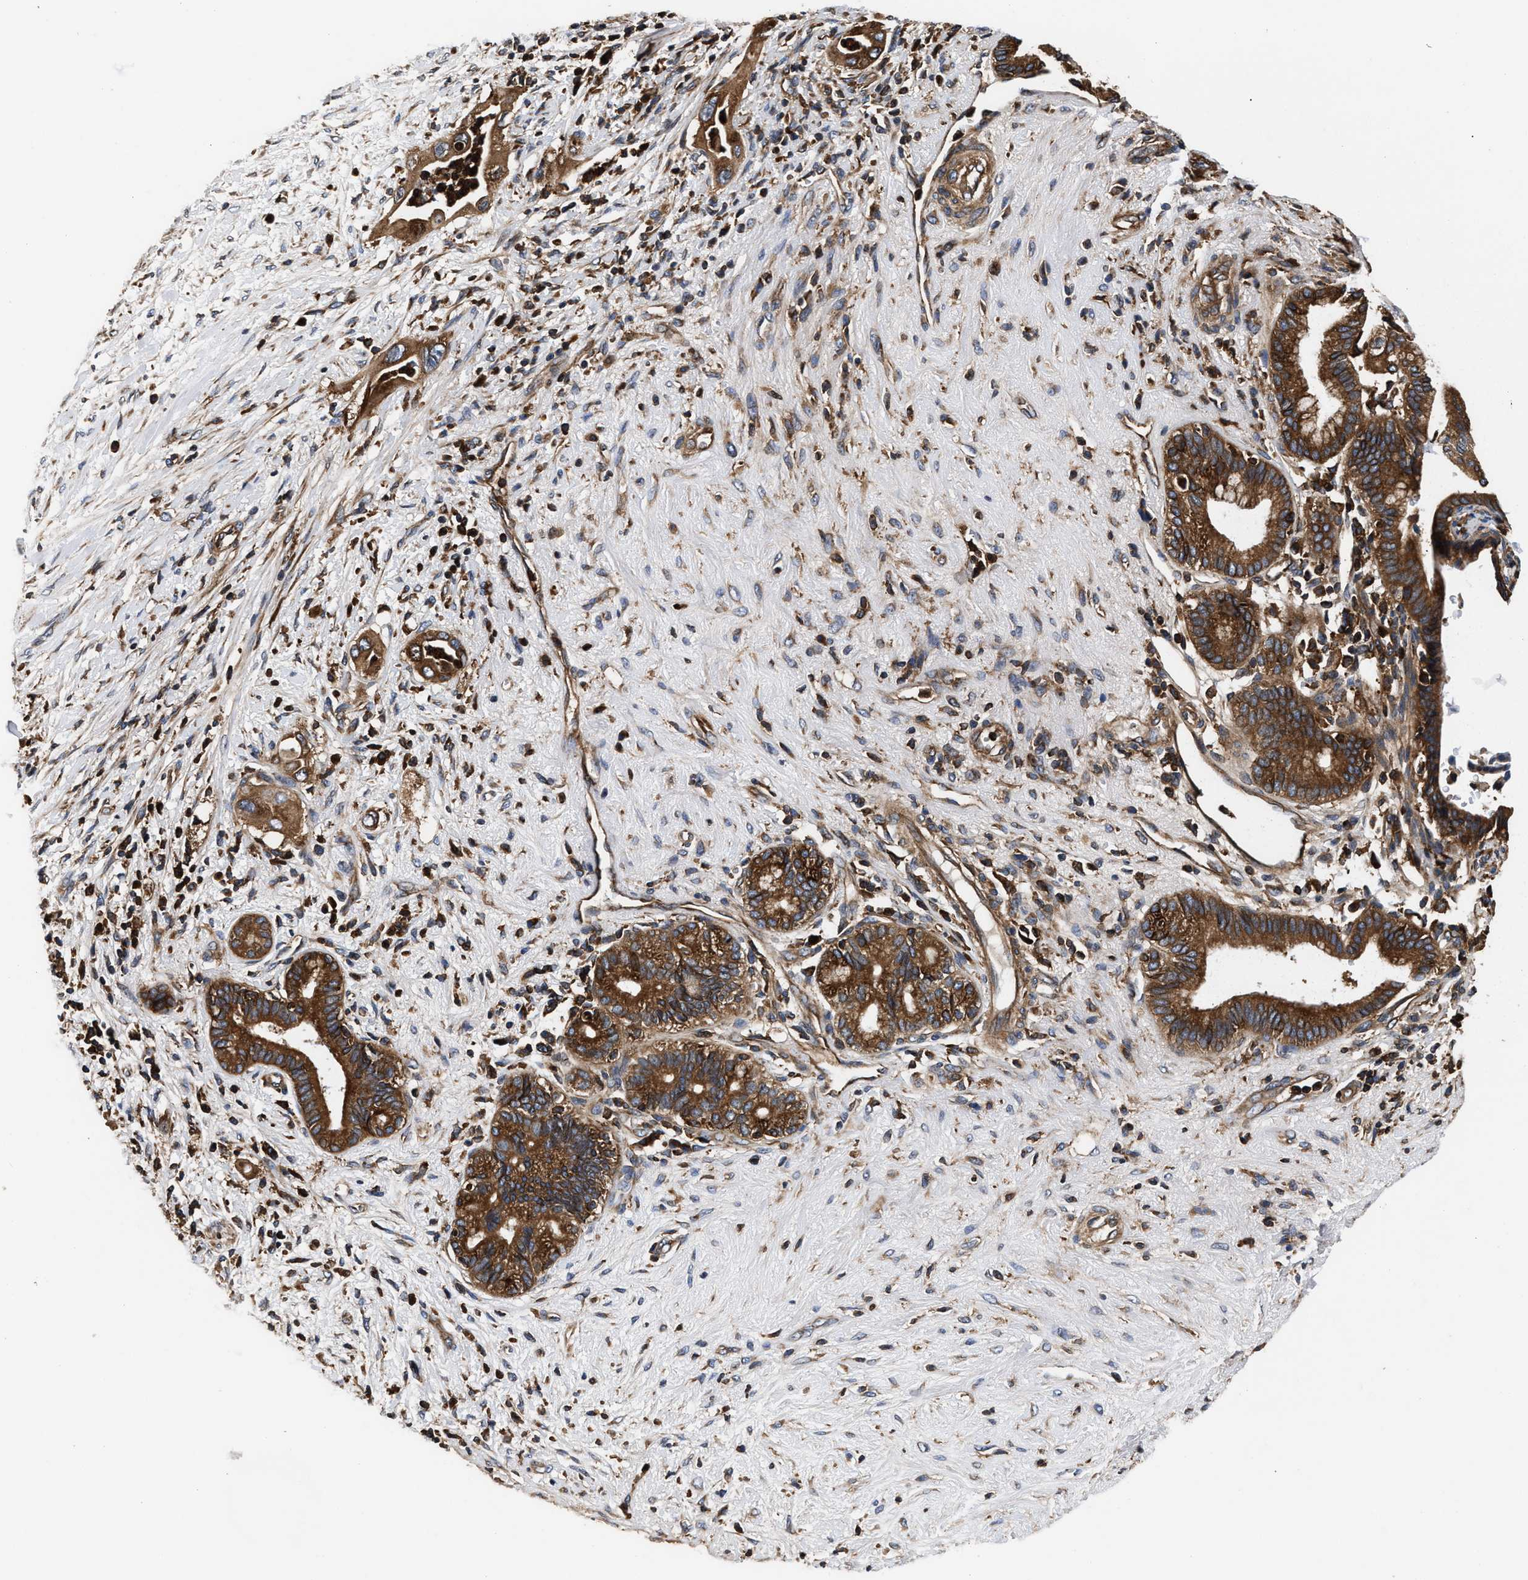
{"staining": {"intensity": "strong", "quantity": ">75%", "location": "cytoplasmic/membranous"}, "tissue": "pancreatic cancer", "cell_type": "Tumor cells", "image_type": "cancer", "snomed": [{"axis": "morphology", "description": "Adenocarcinoma, NOS"}, {"axis": "topography", "description": "Pancreas"}], "caption": "This photomicrograph shows IHC staining of adenocarcinoma (pancreatic), with high strong cytoplasmic/membranous staining in about >75% of tumor cells.", "gene": "KYAT1", "patient": {"sex": "male", "age": 59}}